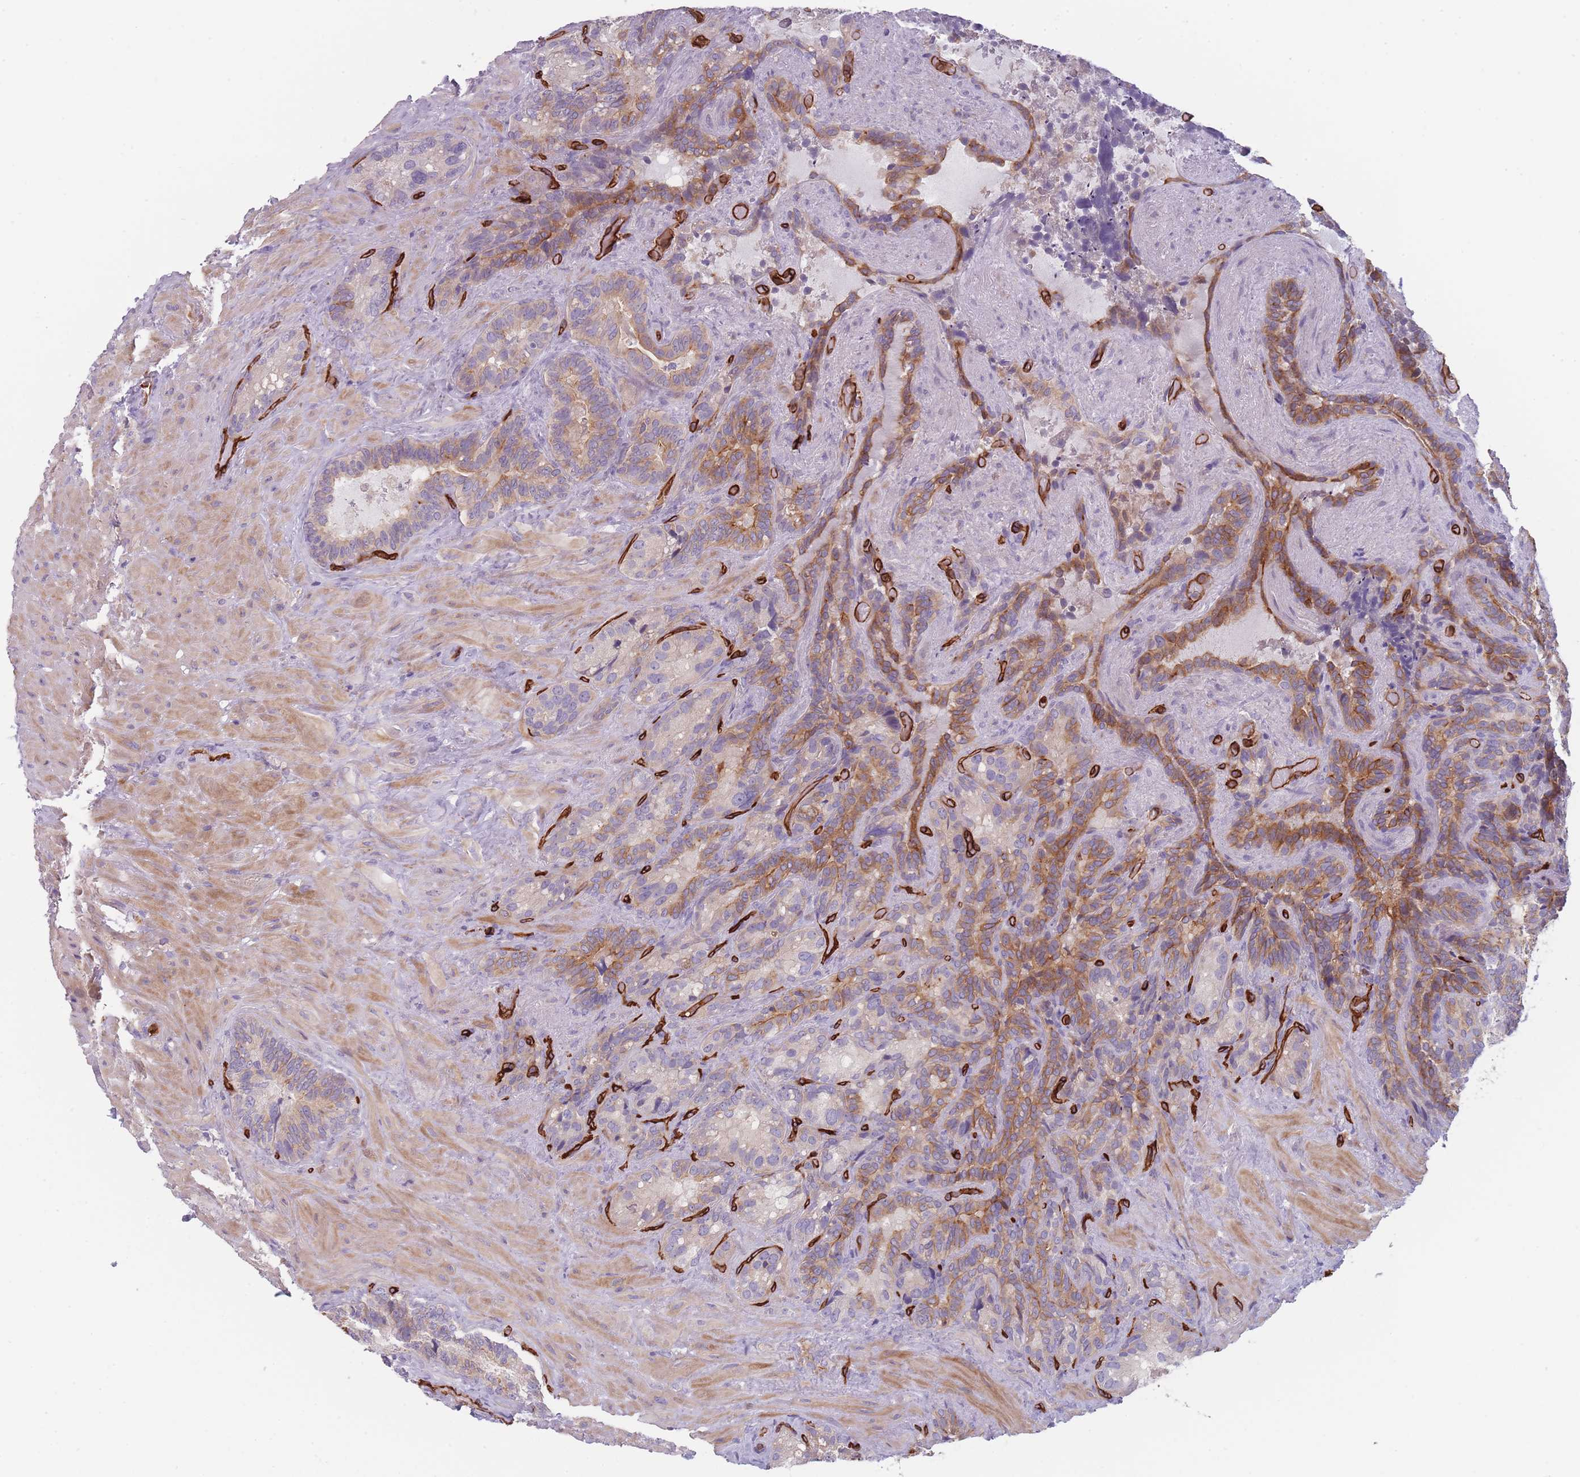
{"staining": {"intensity": "moderate", "quantity": "25%-75%", "location": "cytoplasmic/membranous"}, "tissue": "seminal vesicle", "cell_type": "Glandular cells", "image_type": "normal", "snomed": [{"axis": "morphology", "description": "Normal tissue, NOS"}, {"axis": "topography", "description": "Seminal veicle"}], "caption": "Seminal vesicle was stained to show a protein in brown. There is medium levels of moderate cytoplasmic/membranous staining in approximately 25%-75% of glandular cells. Nuclei are stained in blue.", "gene": "CD300LF", "patient": {"sex": "male", "age": 62}}